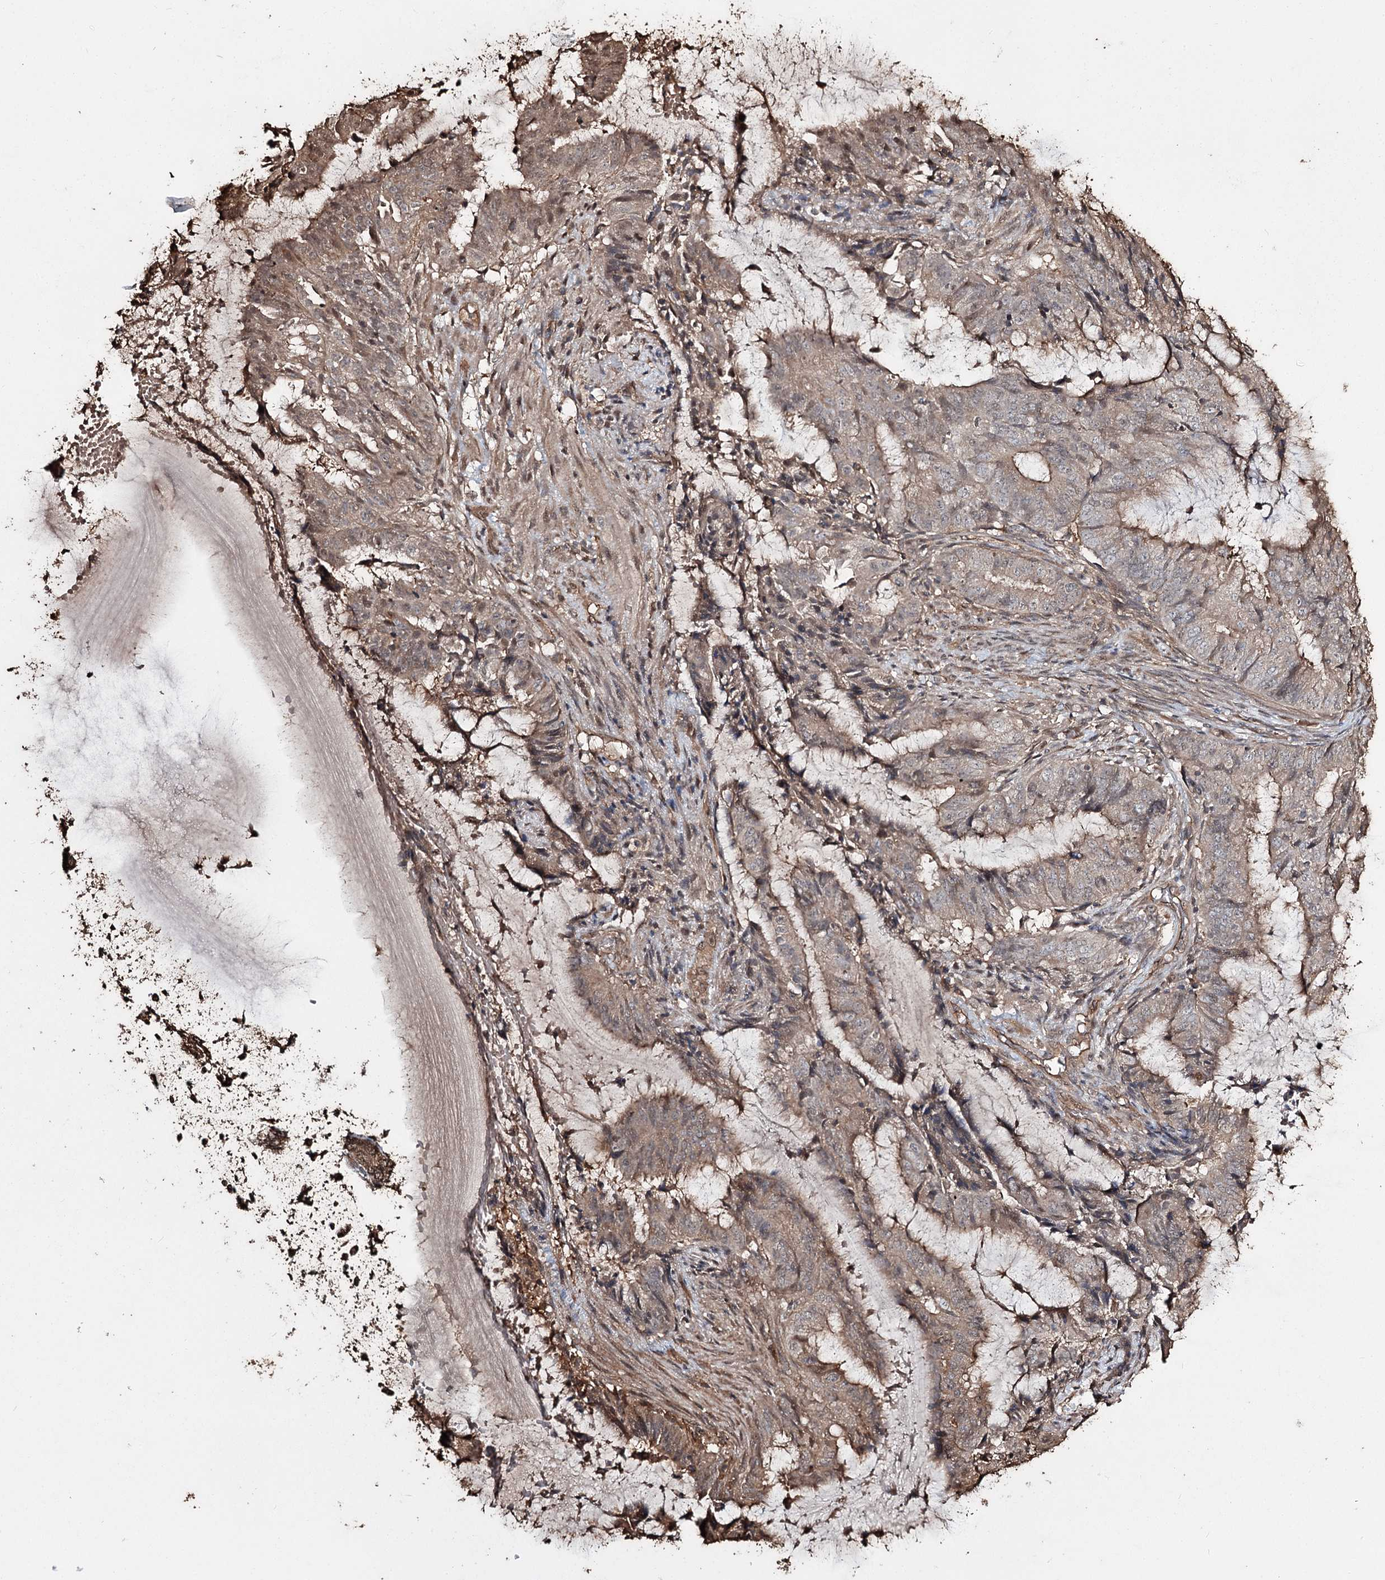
{"staining": {"intensity": "moderate", "quantity": "25%-75%", "location": "cytoplasmic/membranous"}, "tissue": "endometrial cancer", "cell_type": "Tumor cells", "image_type": "cancer", "snomed": [{"axis": "morphology", "description": "Adenocarcinoma, NOS"}, {"axis": "topography", "description": "Endometrium"}], "caption": "Endometrial cancer stained for a protein (brown) demonstrates moderate cytoplasmic/membranous positive expression in approximately 25%-75% of tumor cells.", "gene": "PLCH1", "patient": {"sex": "female", "age": 51}}